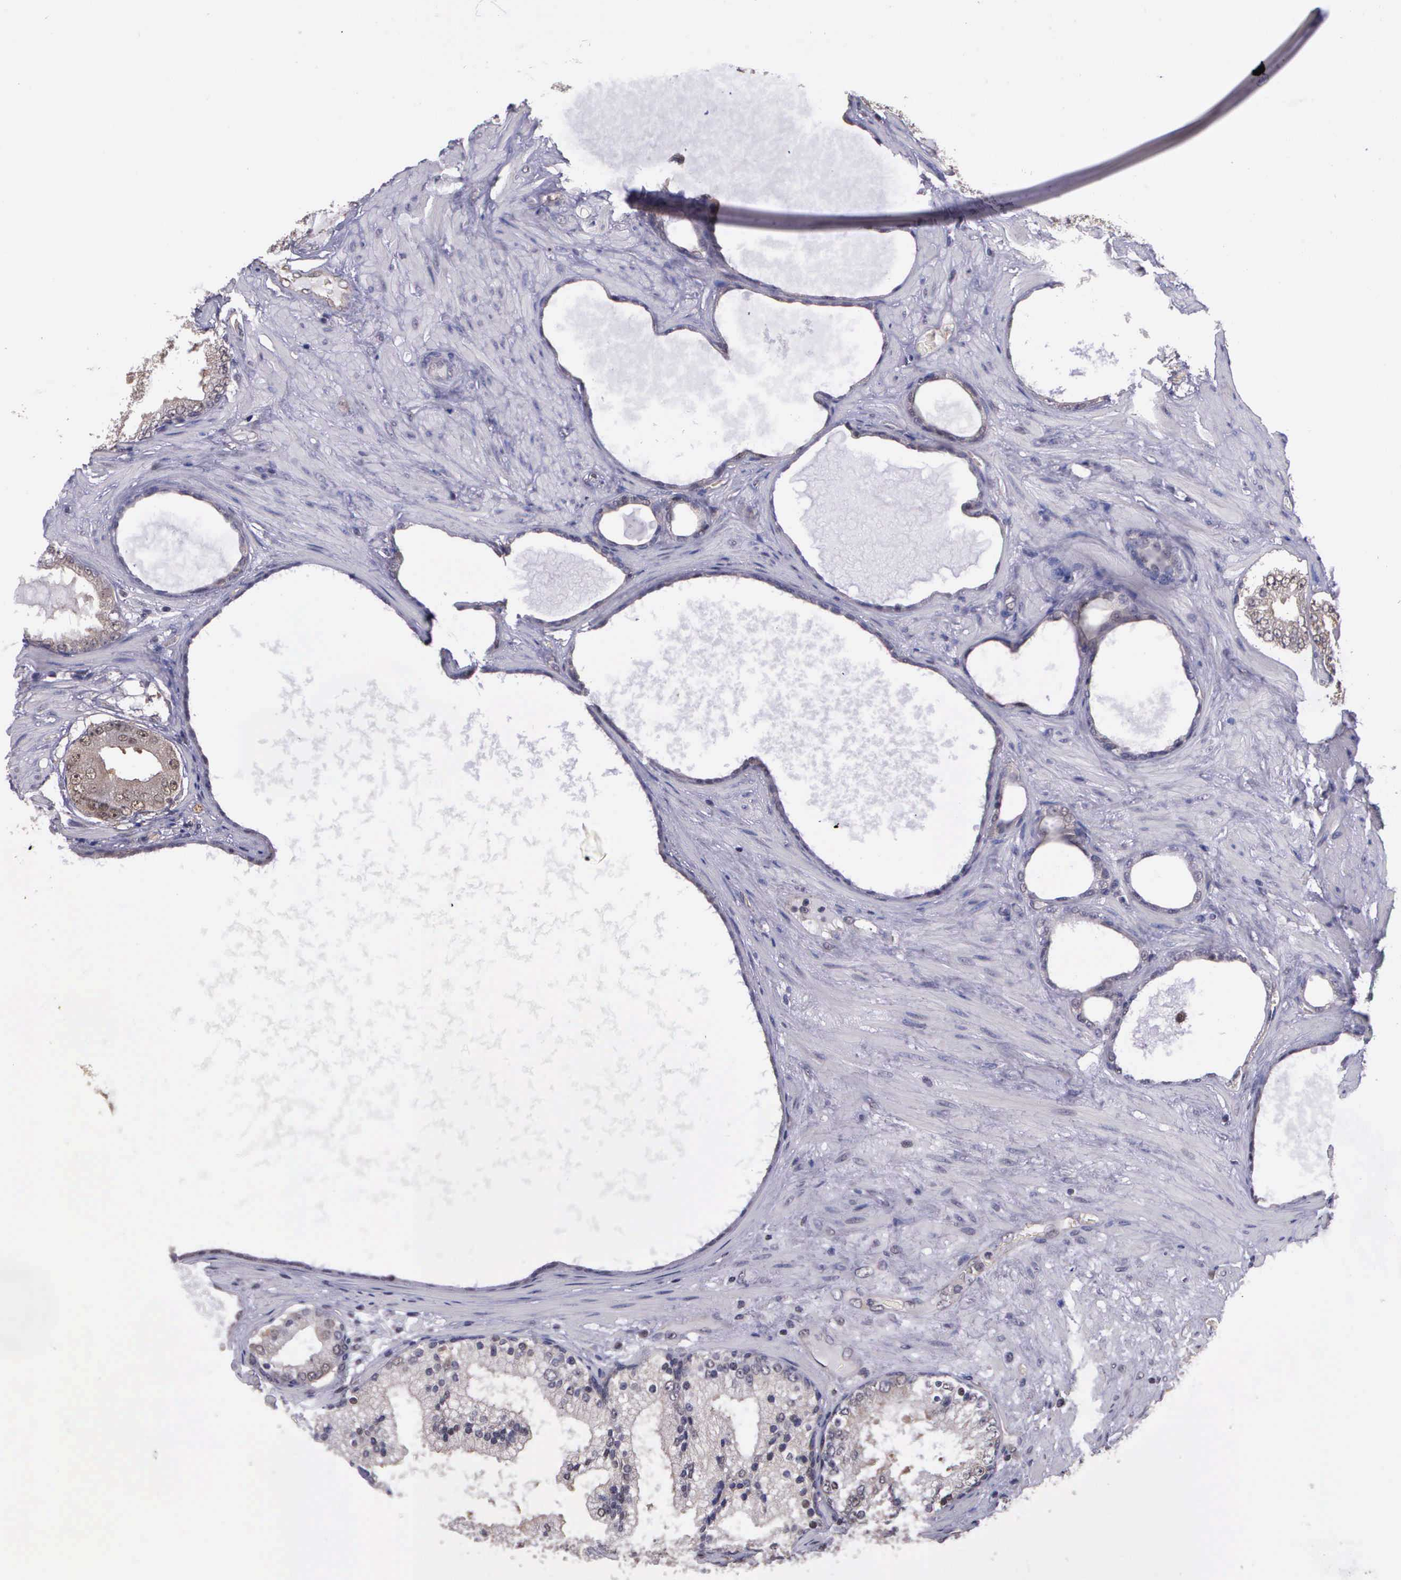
{"staining": {"intensity": "weak", "quantity": ">75%", "location": "cytoplasmic/membranous"}, "tissue": "prostate cancer", "cell_type": "Tumor cells", "image_type": "cancer", "snomed": [{"axis": "morphology", "description": "Adenocarcinoma, High grade"}, {"axis": "topography", "description": "Prostate"}], "caption": "Prostate cancer (adenocarcinoma (high-grade)) tissue reveals weak cytoplasmic/membranous expression in about >75% of tumor cells", "gene": "PSMC1", "patient": {"sex": "male", "age": 68}}